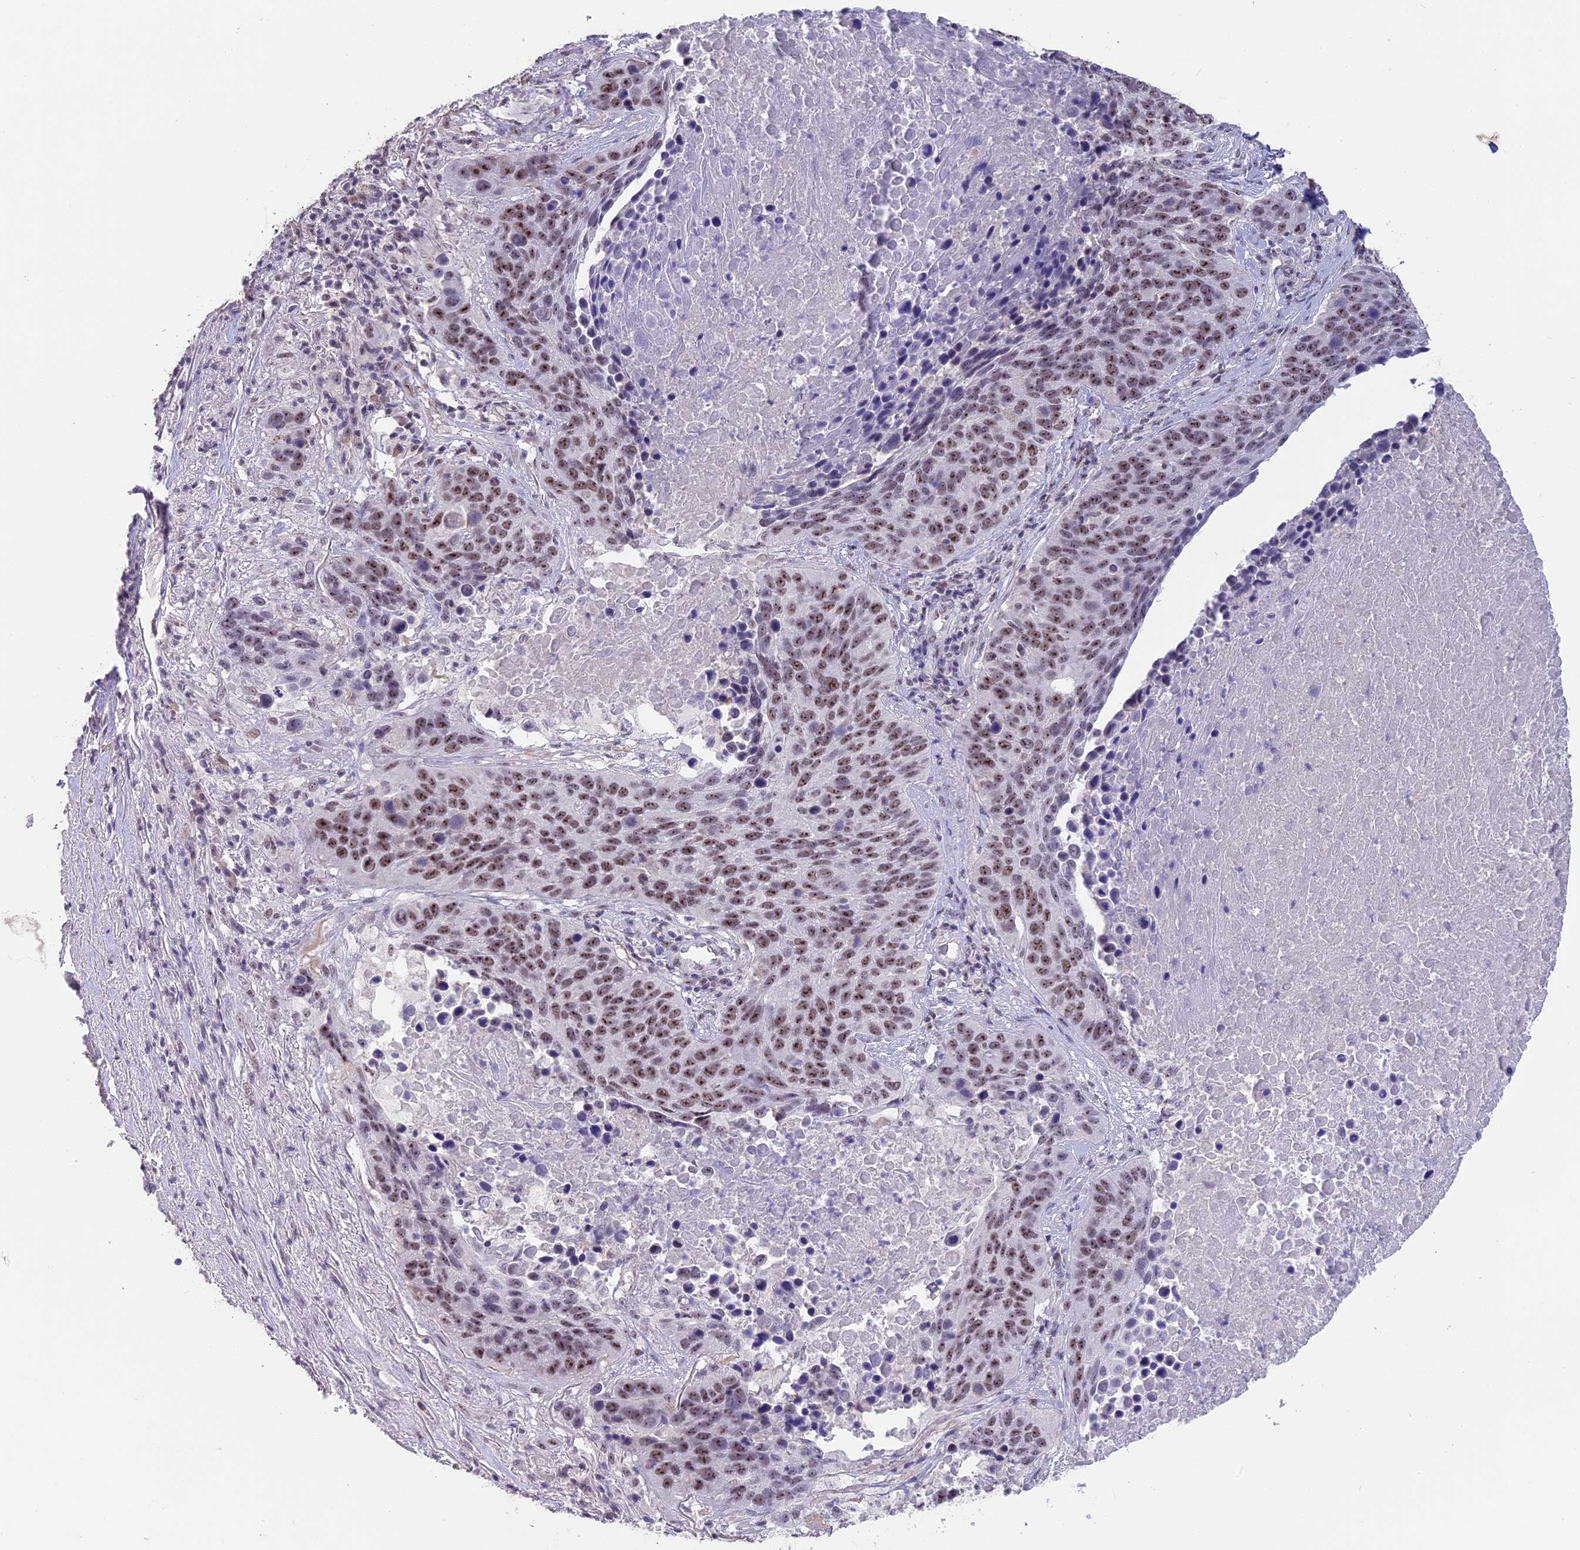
{"staining": {"intensity": "moderate", "quantity": ">75%", "location": "nuclear"}, "tissue": "lung cancer", "cell_type": "Tumor cells", "image_type": "cancer", "snomed": [{"axis": "morphology", "description": "Normal tissue, NOS"}, {"axis": "morphology", "description": "Squamous cell carcinoma, NOS"}, {"axis": "topography", "description": "Lymph node"}, {"axis": "topography", "description": "Lung"}], "caption": "This is a photomicrograph of immunohistochemistry staining of lung squamous cell carcinoma, which shows moderate staining in the nuclear of tumor cells.", "gene": "SETD2", "patient": {"sex": "male", "age": 66}}